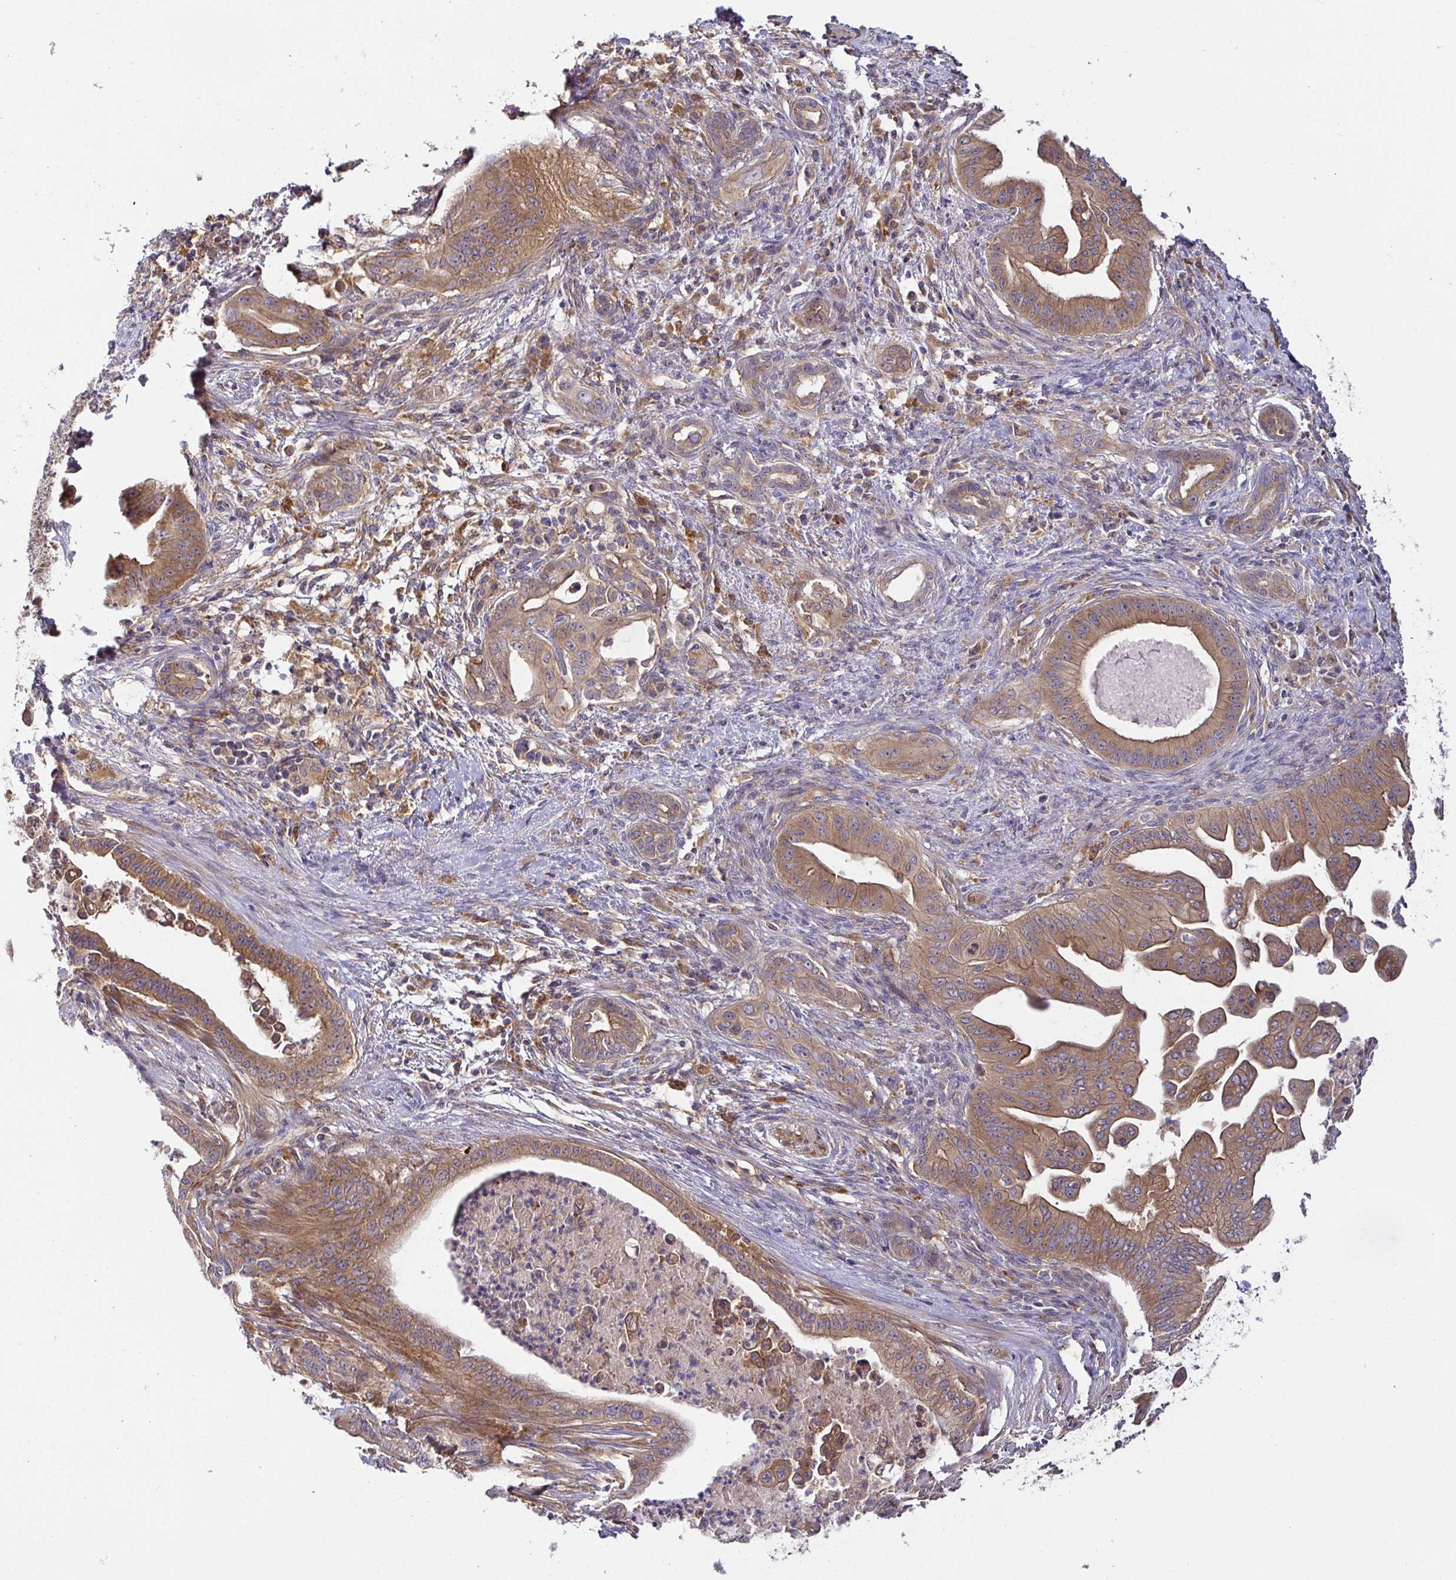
{"staining": {"intensity": "moderate", "quantity": ">75%", "location": "cytoplasmic/membranous"}, "tissue": "pancreatic cancer", "cell_type": "Tumor cells", "image_type": "cancer", "snomed": [{"axis": "morphology", "description": "Adenocarcinoma, NOS"}, {"axis": "topography", "description": "Pancreas"}], "caption": "A micrograph of pancreatic cancer stained for a protein demonstrates moderate cytoplasmic/membranous brown staining in tumor cells.", "gene": "SNX8", "patient": {"sex": "male", "age": 58}}